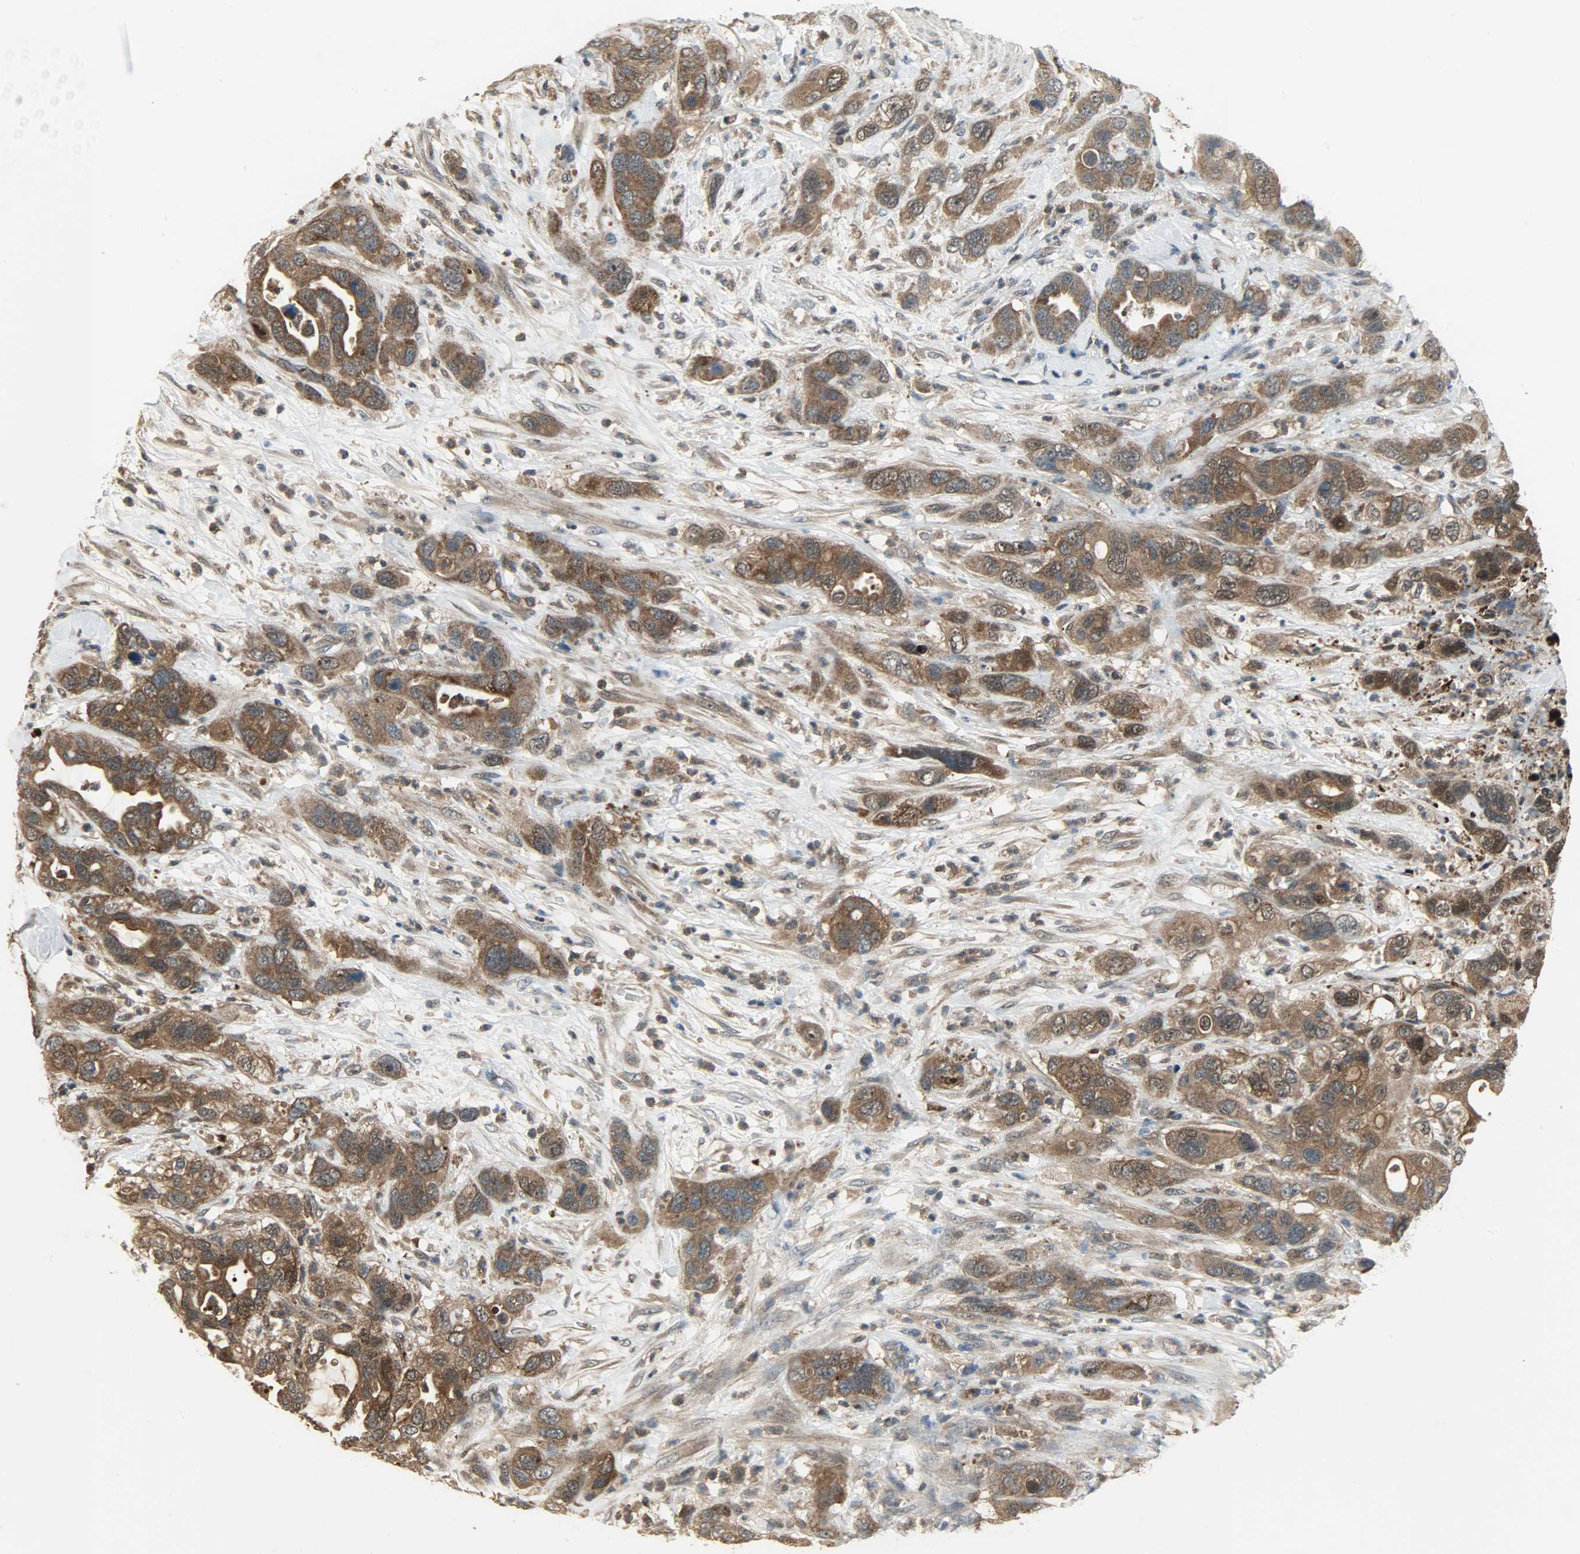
{"staining": {"intensity": "strong", "quantity": ">75%", "location": "cytoplasmic/membranous,nuclear"}, "tissue": "pancreatic cancer", "cell_type": "Tumor cells", "image_type": "cancer", "snomed": [{"axis": "morphology", "description": "Adenocarcinoma, NOS"}, {"axis": "topography", "description": "Pancreas"}], "caption": "Brown immunohistochemical staining in pancreatic cancer shows strong cytoplasmic/membranous and nuclear staining in approximately >75% of tumor cells. Nuclei are stained in blue.", "gene": "AMT", "patient": {"sex": "female", "age": 71}}